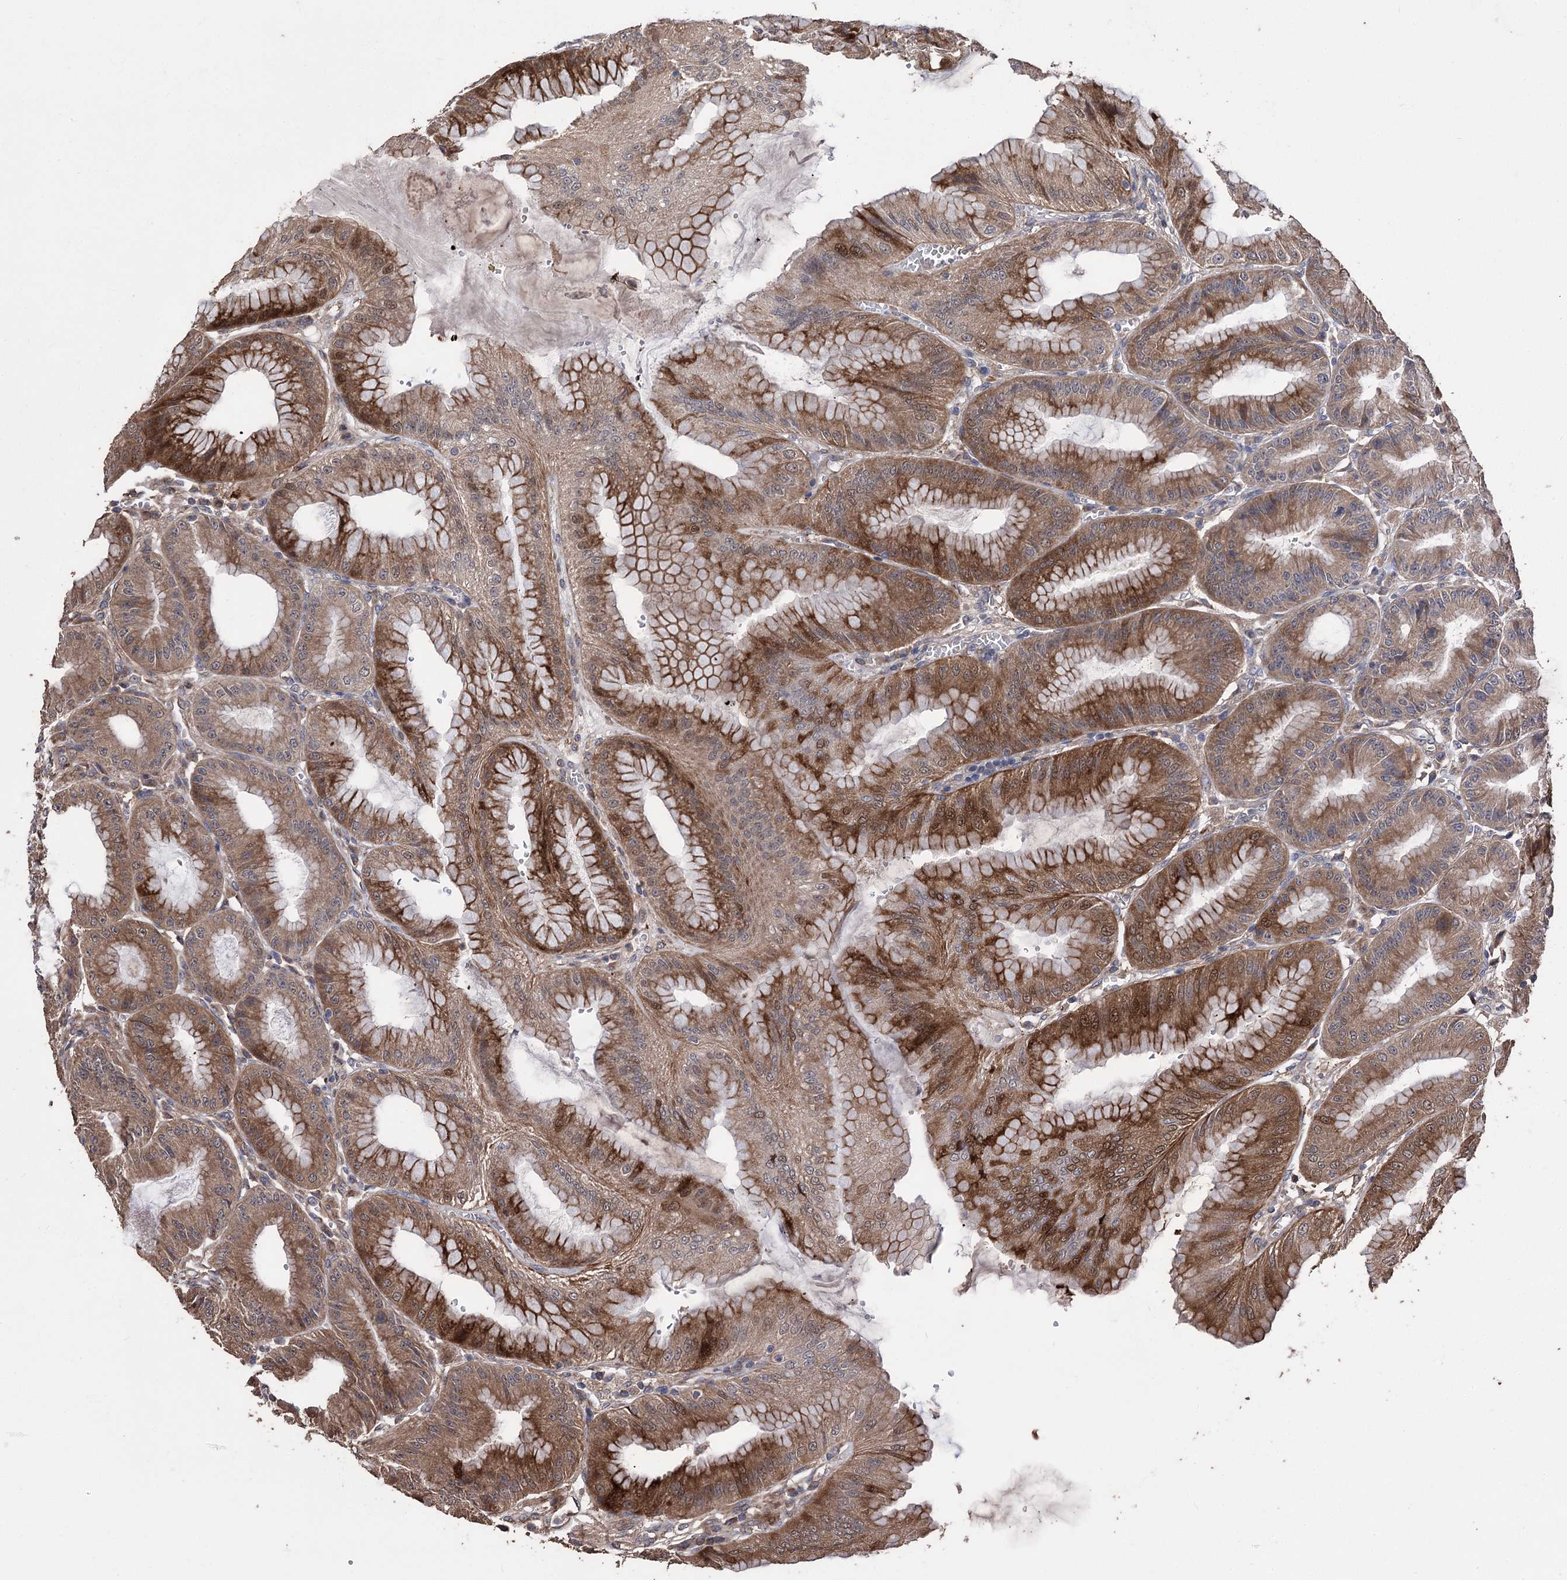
{"staining": {"intensity": "strong", "quantity": ">75%", "location": "cytoplasmic/membranous"}, "tissue": "stomach", "cell_type": "Glandular cells", "image_type": "normal", "snomed": [{"axis": "morphology", "description": "Normal tissue, NOS"}, {"axis": "topography", "description": "Stomach, lower"}], "caption": "Glandular cells exhibit high levels of strong cytoplasmic/membranous expression in about >75% of cells in normal stomach. The protein of interest is stained brown, and the nuclei are stained in blue (DAB IHC with brightfield microscopy, high magnification).", "gene": "RASSF3", "patient": {"sex": "male", "age": 71}}